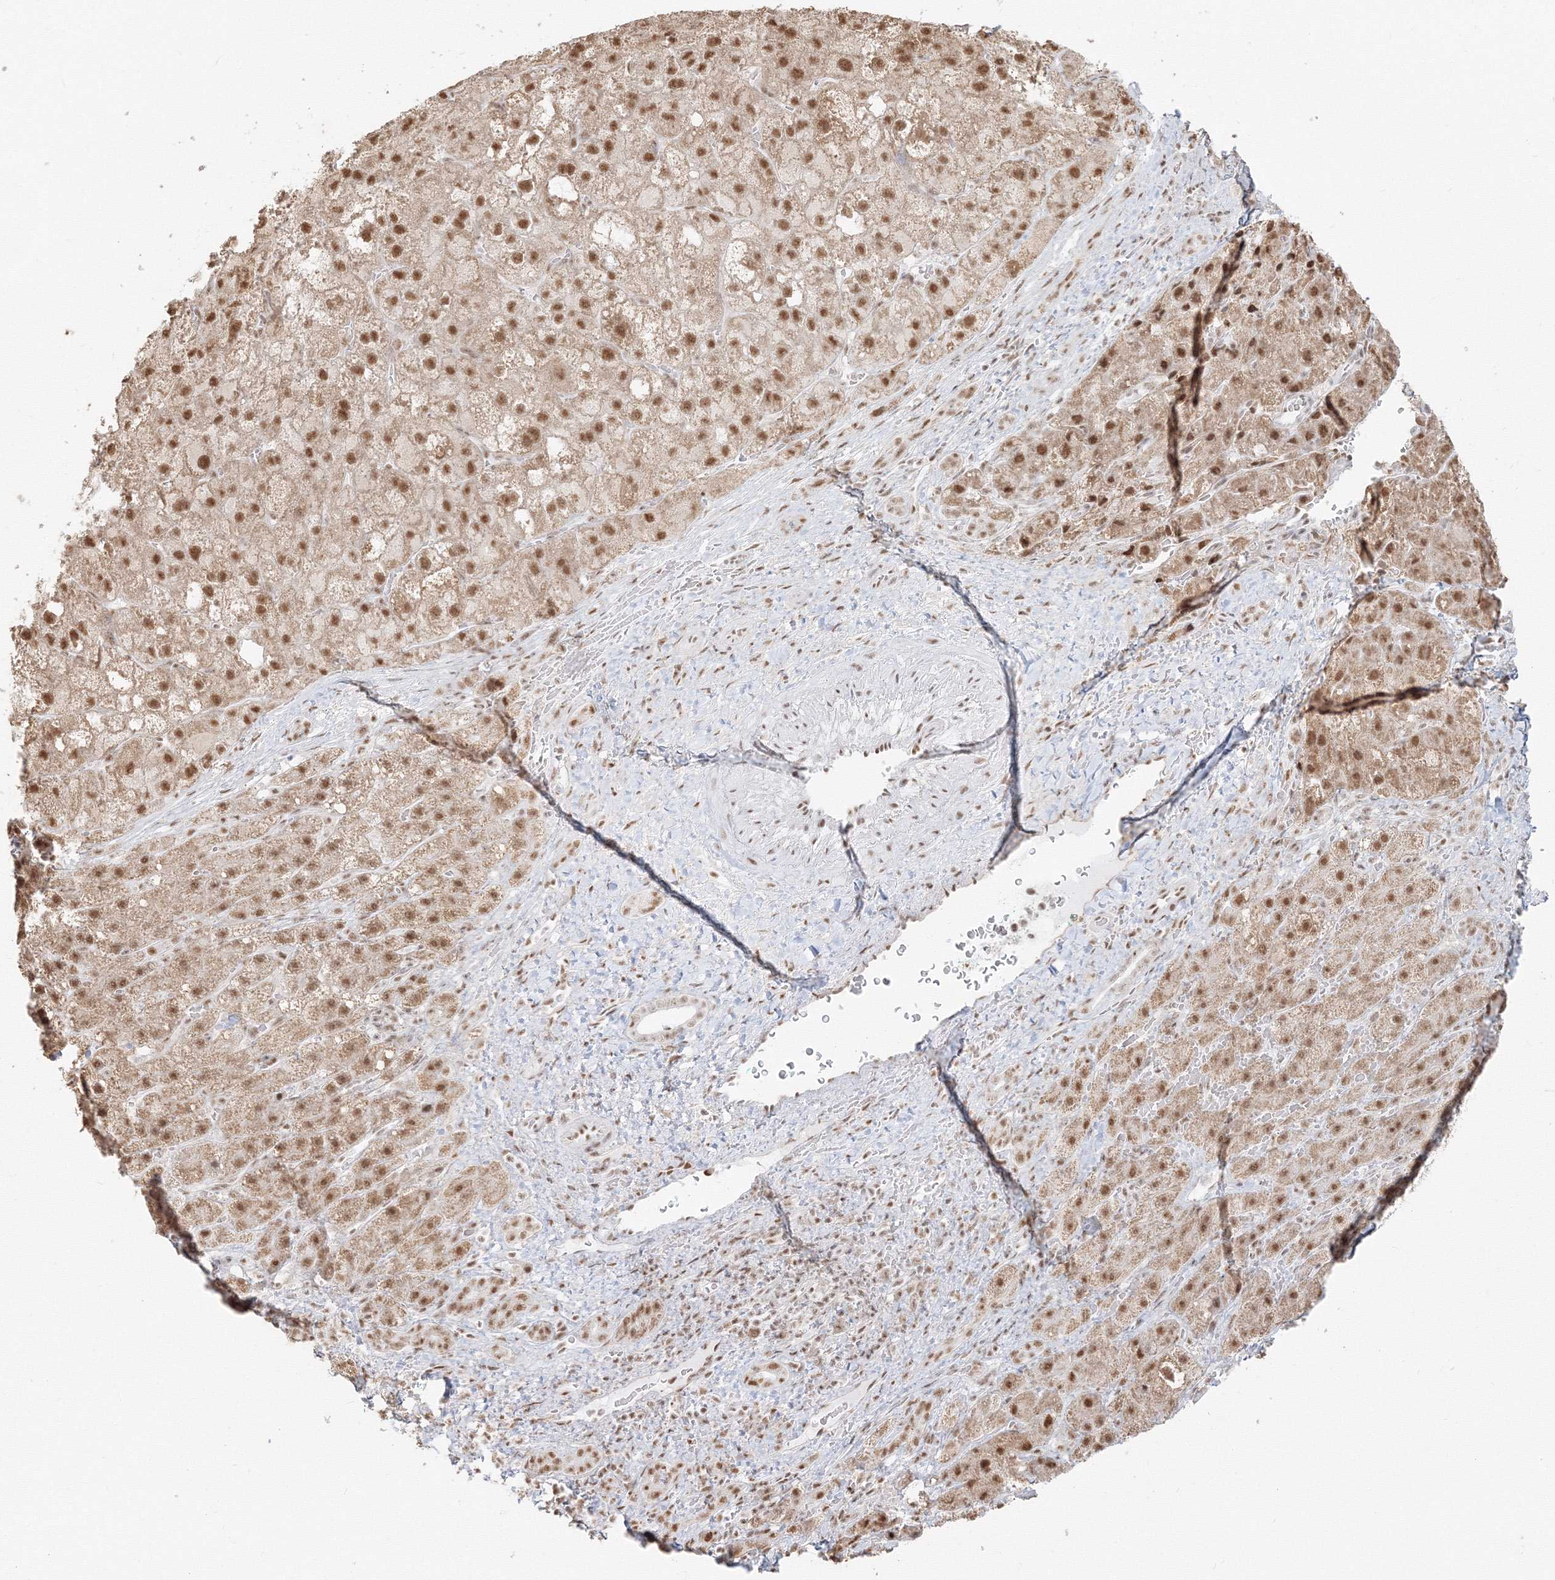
{"staining": {"intensity": "moderate", "quantity": ">75%", "location": "nuclear"}, "tissue": "liver cancer", "cell_type": "Tumor cells", "image_type": "cancer", "snomed": [{"axis": "morphology", "description": "Carcinoma, Hepatocellular, NOS"}, {"axis": "topography", "description": "Liver"}], "caption": "High-power microscopy captured an immunohistochemistry (IHC) micrograph of liver cancer (hepatocellular carcinoma), revealing moderate nuclear positivity in about >75% of tumor cells.", "gene": "PPP4R2", "patient": {"sex": "male", "age": 57}}